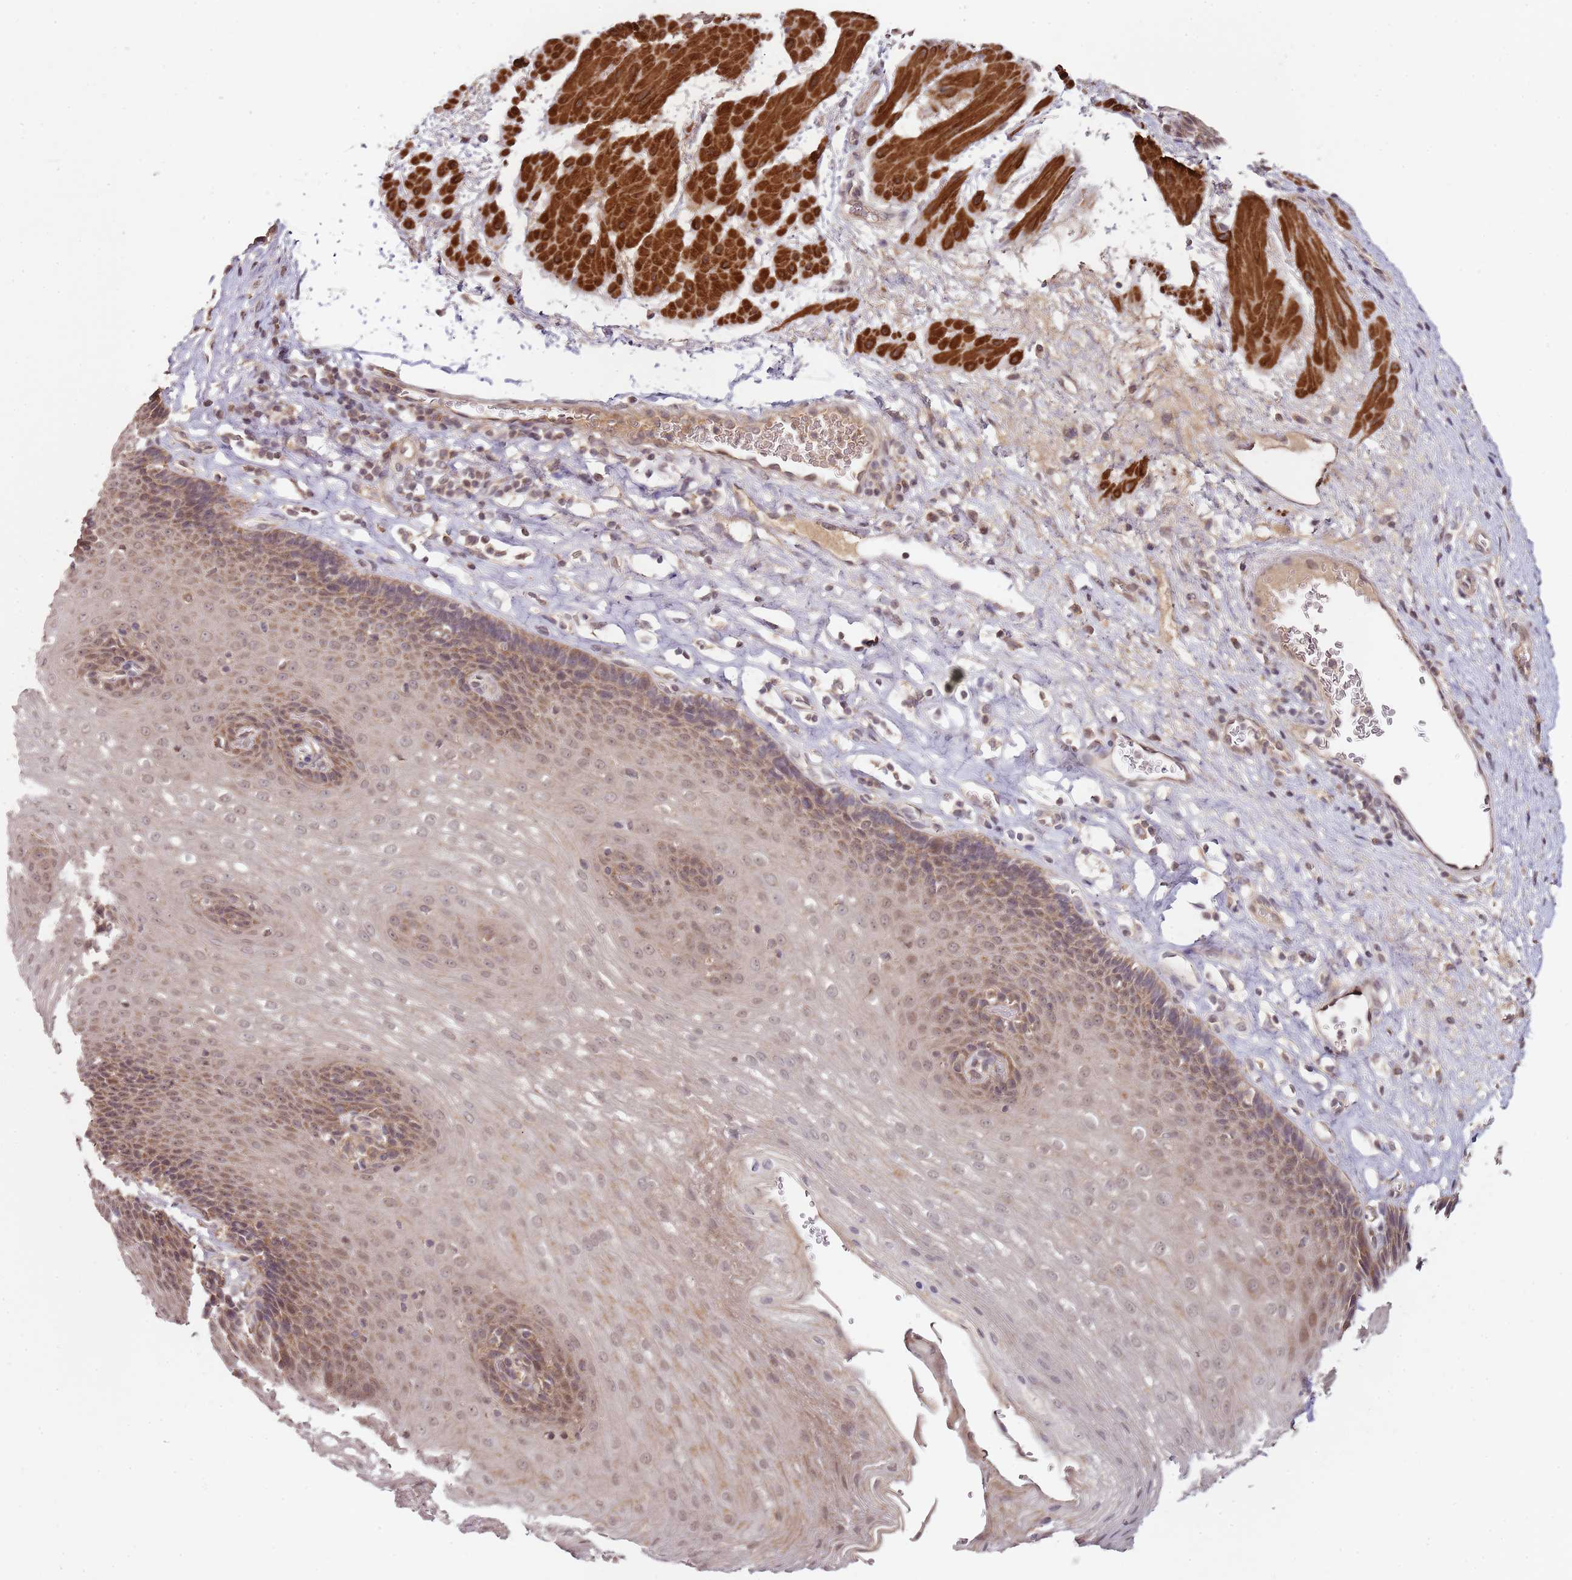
{"staining": {"intensity": "moderate", "quantity": "25%-75%", "location": "cytoplasmic/membranous,nuclear"}, "tissue": "esophagus", "cell_type": "Squamous epithelial cells", "image_type": "normal", "snomed": [{"axis": "morphology", "description": "Normal tissue, NOS"}, {"axis": "topography", "description": "Esophagus"}], "caption": "Protein staining of benign esophagus reveals moderate cytoplasmic/membranous,nuclear staining in approximately 25%-75% of squamous epithelial cells. The staining was performed using DAB (3,3'-diaminobenzidine) to visualize the protein expression in brown, while the nuclei were stained in blue with hematoxylin (Magnification: 20x).", "gene": "LIN37", "patient": {"sex": "female", "age": 66}}